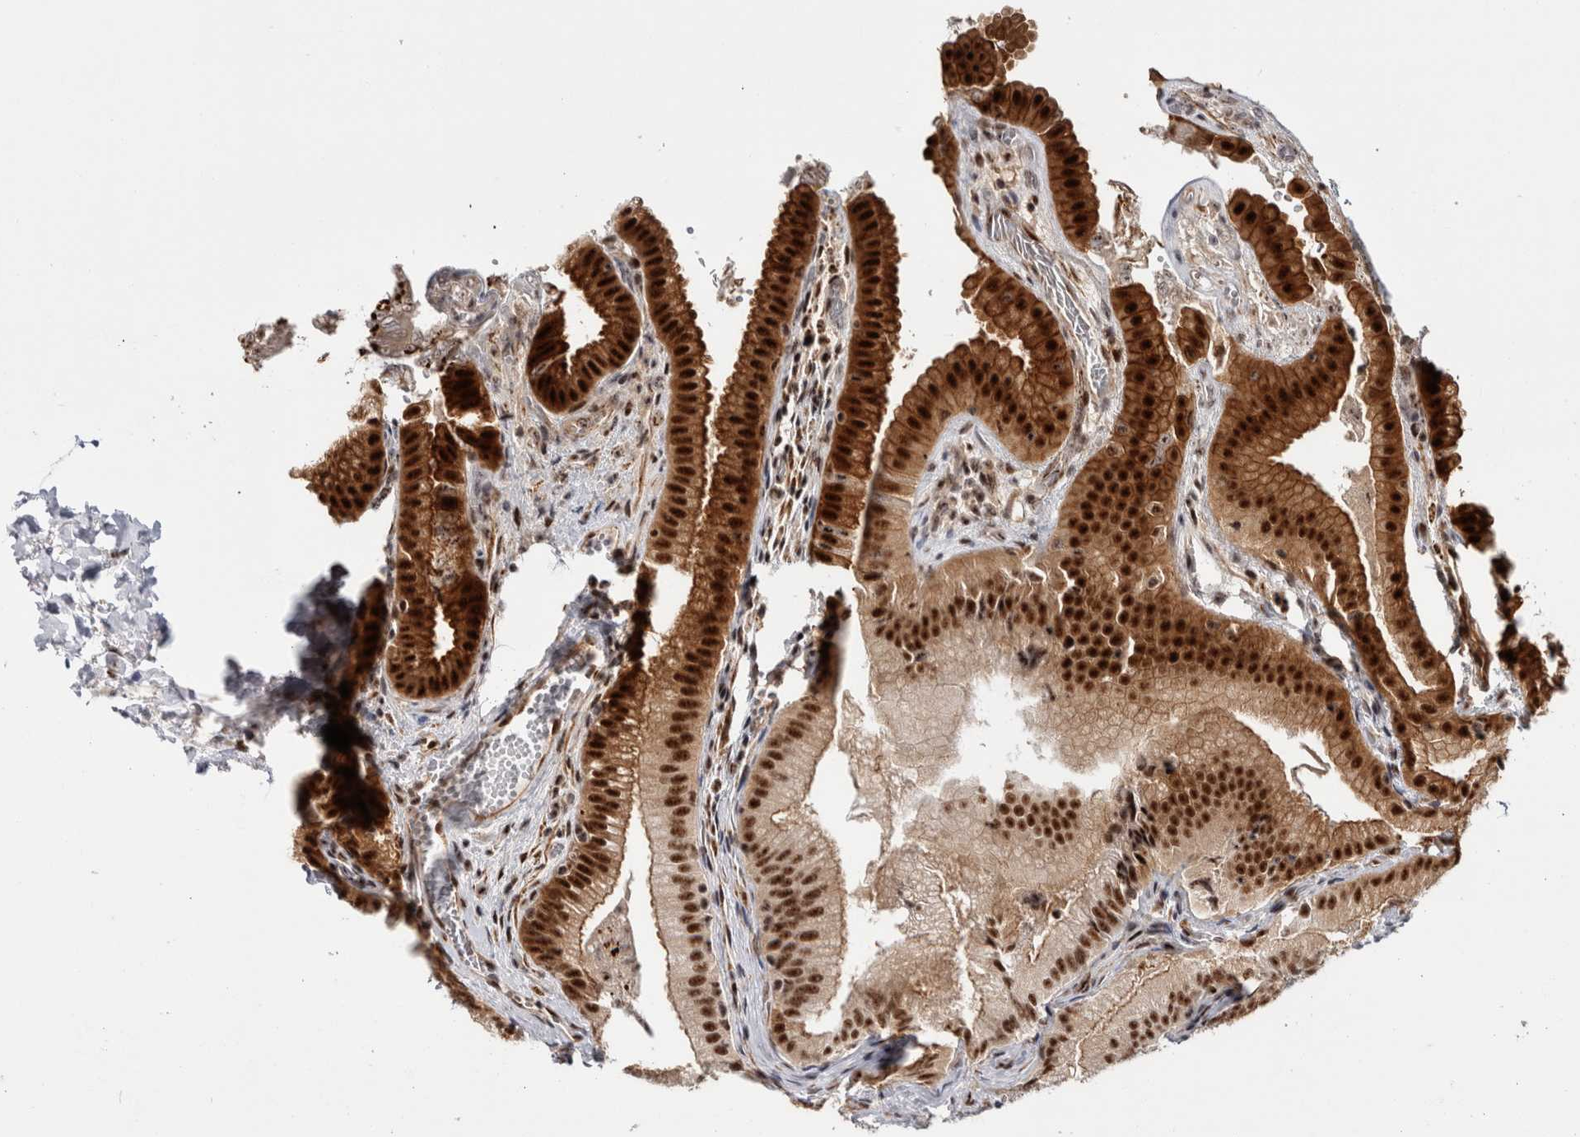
{"staining": {"intensity": "strong", "quantity": ">75%", "location": "cytoplasmic/membranous,nuclear"}, "tissue": "gallbladder", "cell_type": "Glandular cells", "image_type": "normal", "snomed": [{"axis": "morphology", "description": "Normal tissue, NOS"}, {"axis": "topography", "description": "Gallbladder"}], "caption": "This photomicrograph reveals IHC staining of normal human gallbladder, with high strong cytoplasmic/membranous,nuclear expression in approximately >75% of glandular cells.", "gene": "MKNK1", "patient": {"sex": "female", "age": 30}}